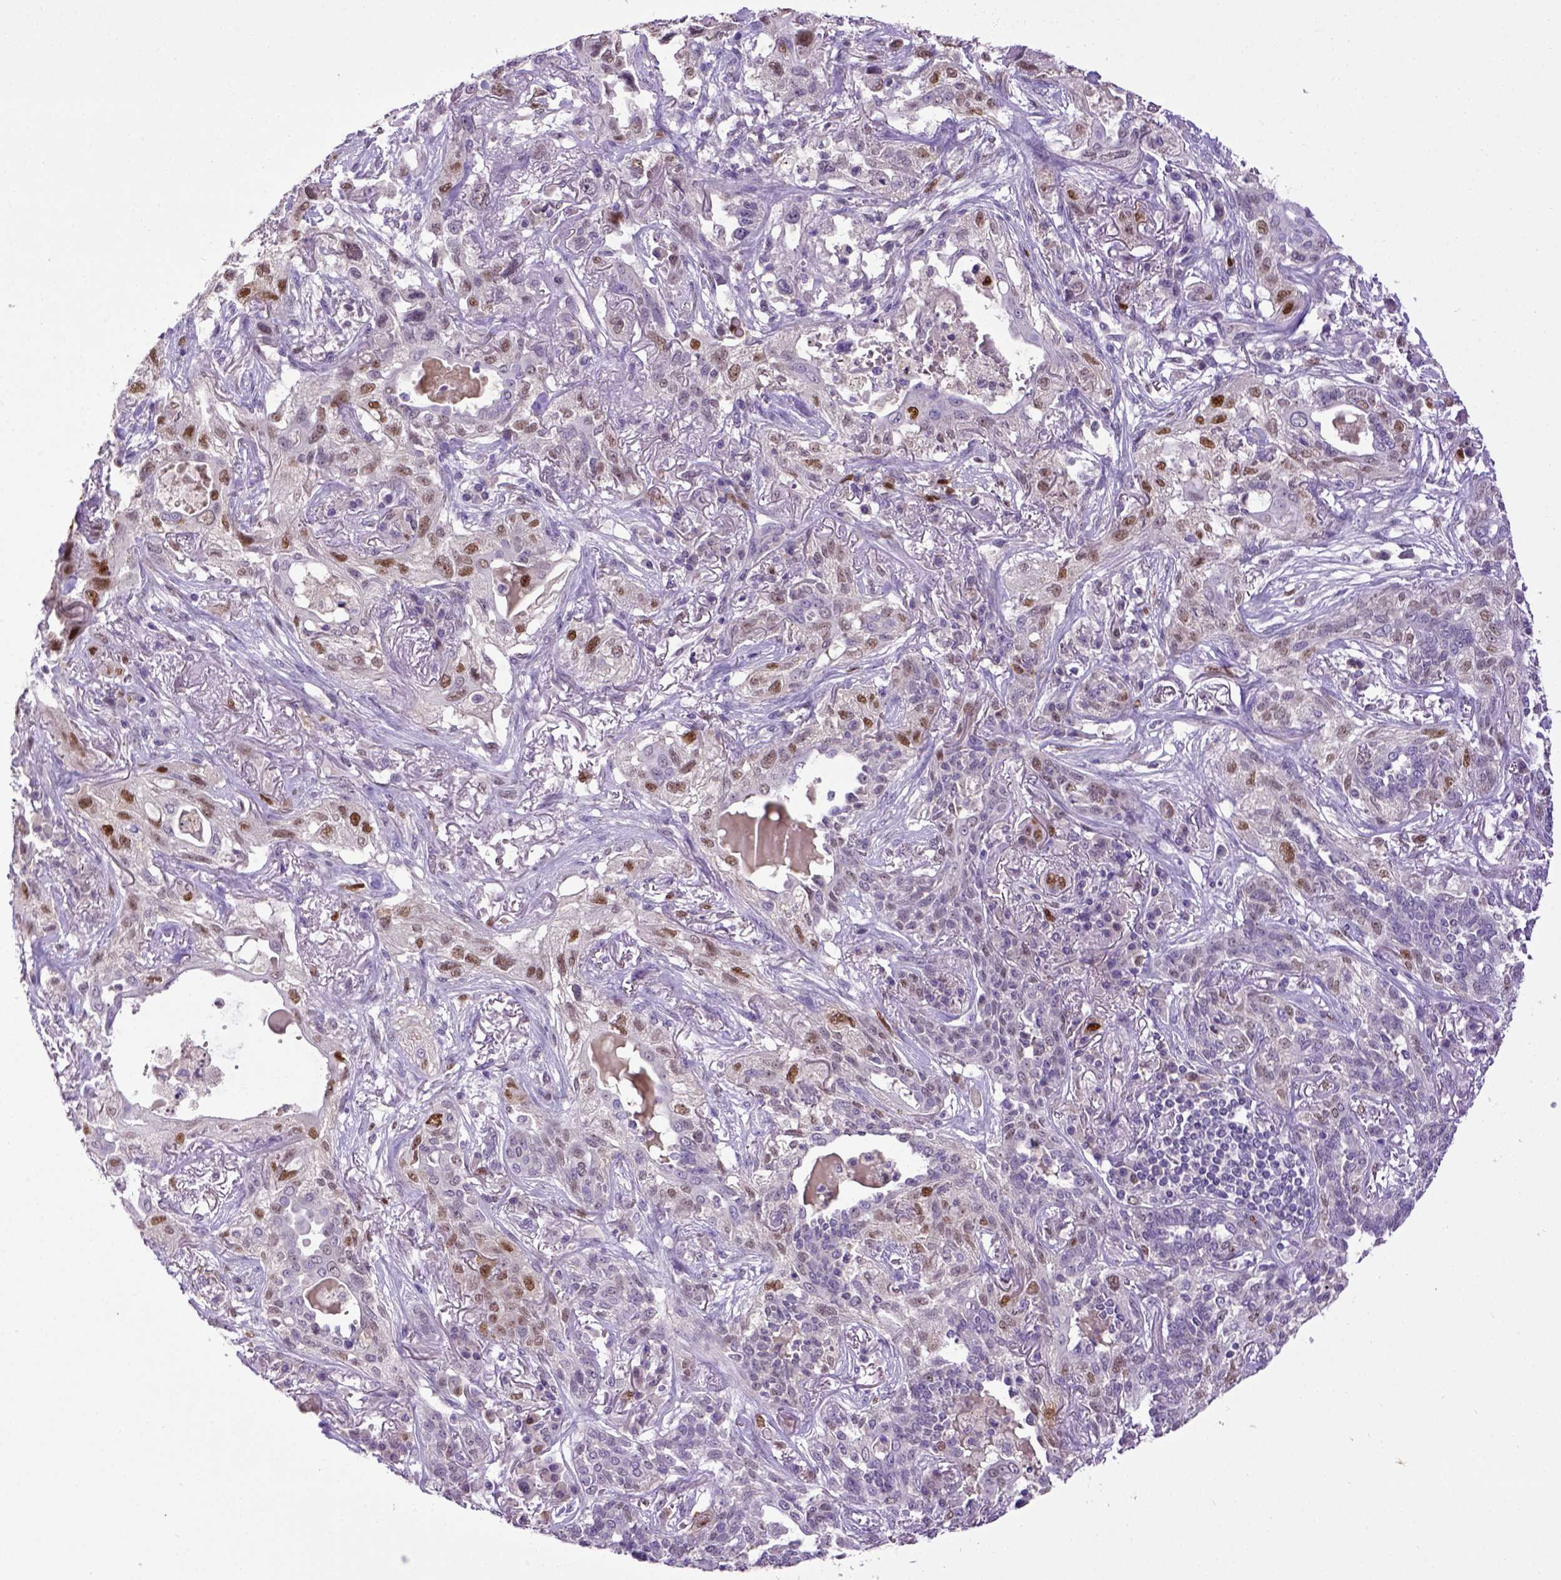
{"staining": {"intensity": "moderate", "quantity": "25%-75%", "location": "nuclear"}, "tissue": "lung cancer", "cell_type": "Tumor cells", "image_type": "cancer", "snomed": [{"axis": "morphology", "description": "Squamous cell carcinoma, NOS"}, {"axis": "topography", "description": "Lung"}], "caption": "Protein staining shows moderate nuclear staining in about 25%-75% of tumor cells in lung squamous cell carcinoma.", "gene": "CDKN1A", "patient": {"sex": "female", "age": 70}}